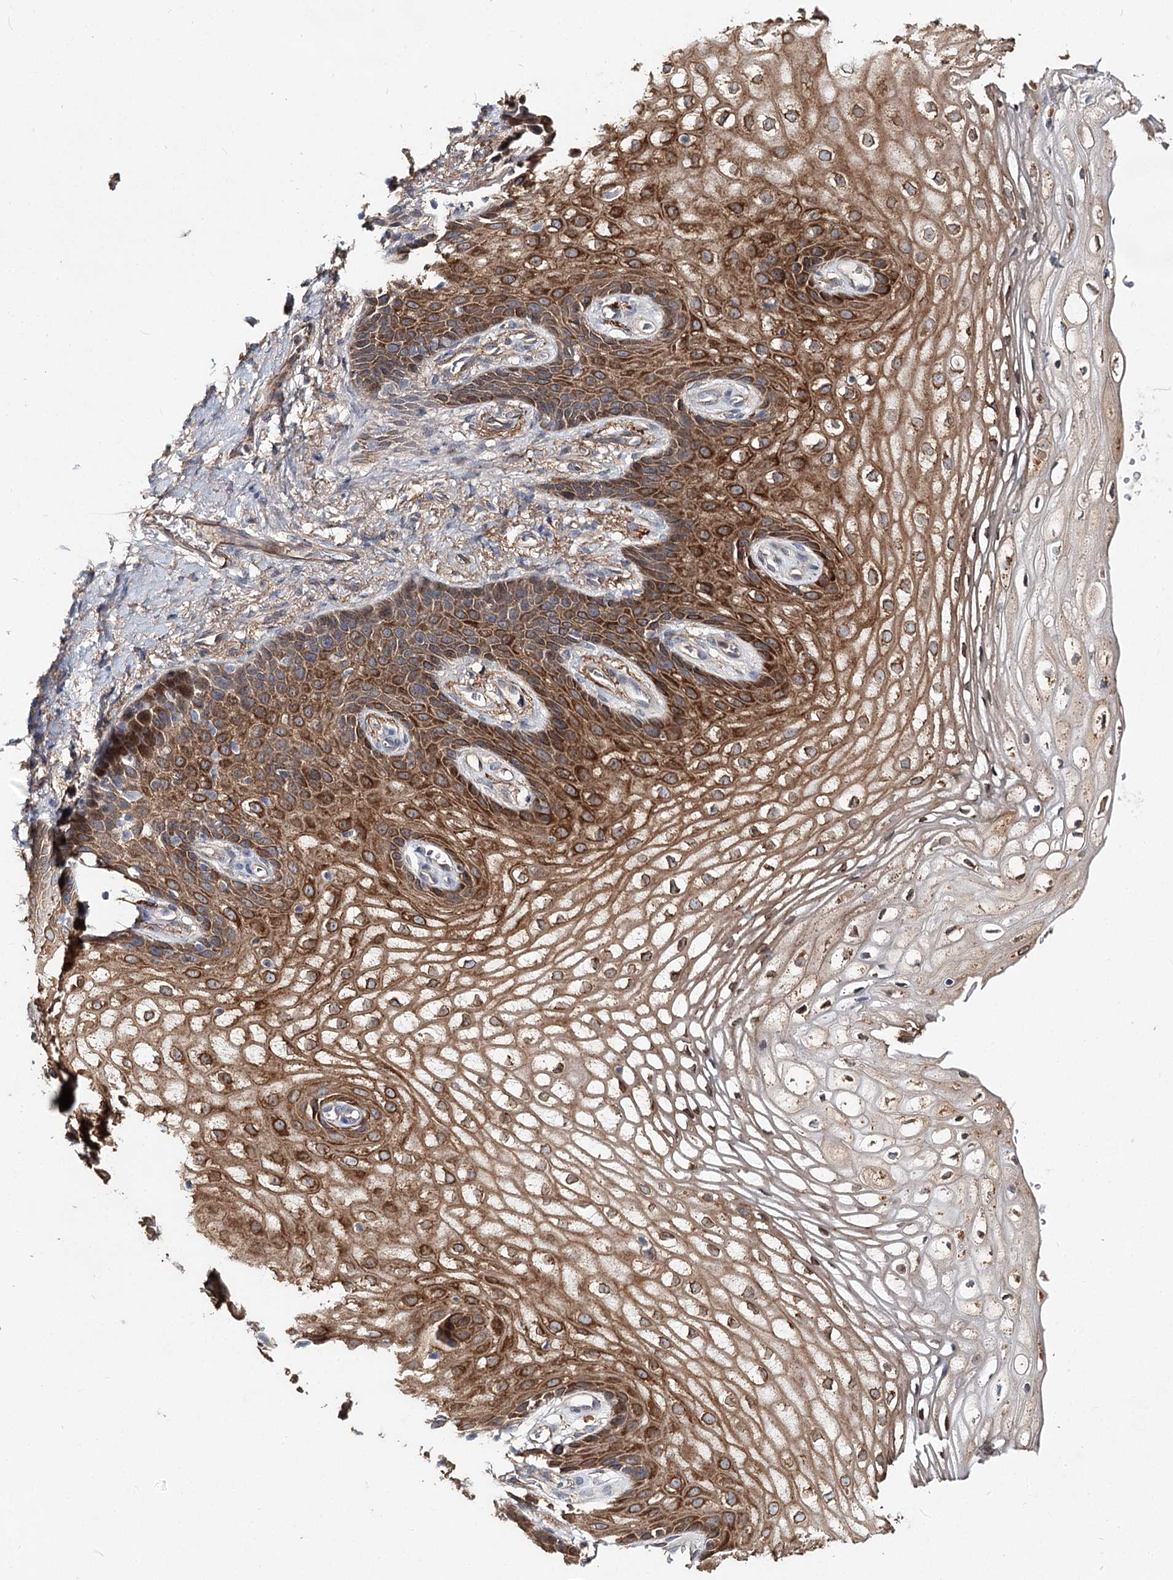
{"staining": {"intensity": "strong", "quantity": ">75%", "location": "cytoplasmic/membranous"}, "tissue": "vagina", "cell_type": "Squamous epithelial cells", "image_type": "normal", "snomed": [{"axis": "morphology", "description": "Normal tissue, NOS"}, {"axis": "topography", "description": "Vagina"}], "caption": "High-power microscopy captured an immunohistochemistry photomicrograph of benign vagina, revealing strong cytoplasmic/membranous expression in approximately >75% of squamous epithelial cells. (brown staining indicates protein expression, while blue staining denotes nuclei).", "gene": "TMEM218", "patient": {"sex": "female", "age": 60}}